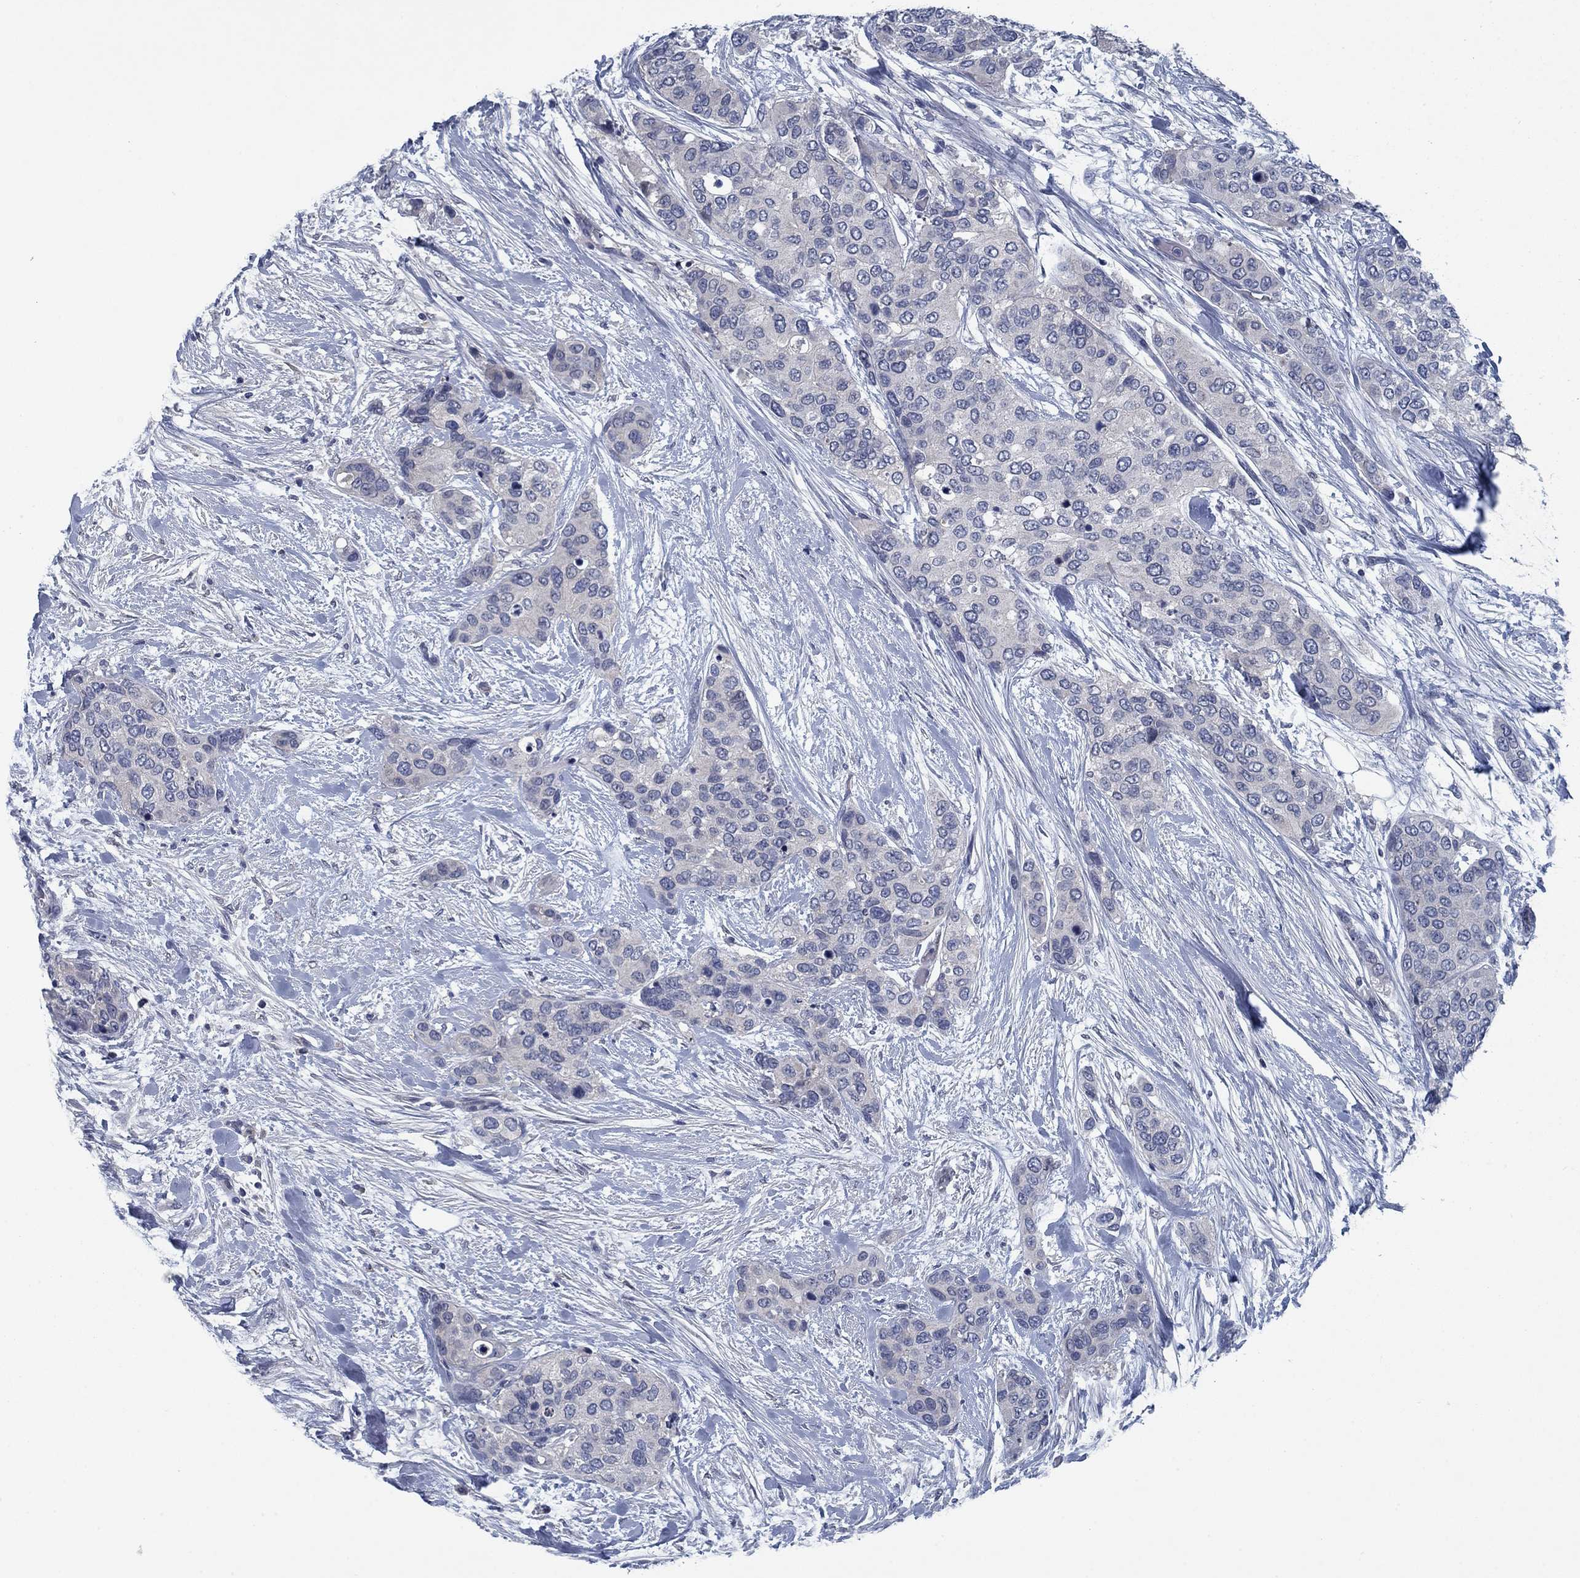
{"staining": {"intensity": "negative", "quantity": "none", "location": "none"}, "tissue": "urothelial cancer", "cell_type": "Tumor cells", "image_type": "cancer", "snomed": [{"axis": "morphology", "description": "Urothelial carcinoma, High grade"}, {"axis": "topography", "description": "Urinary bladder"}], "caption": "An immunohistochemistry (IHC) micrograph of urothelial carcinoma (high-grade) is shown. There is no staining in tumor cells of urothelial carcinoma (high-grade).", "gene": "PNMA8A", "patient": {"sex": "male", "age": 77}}